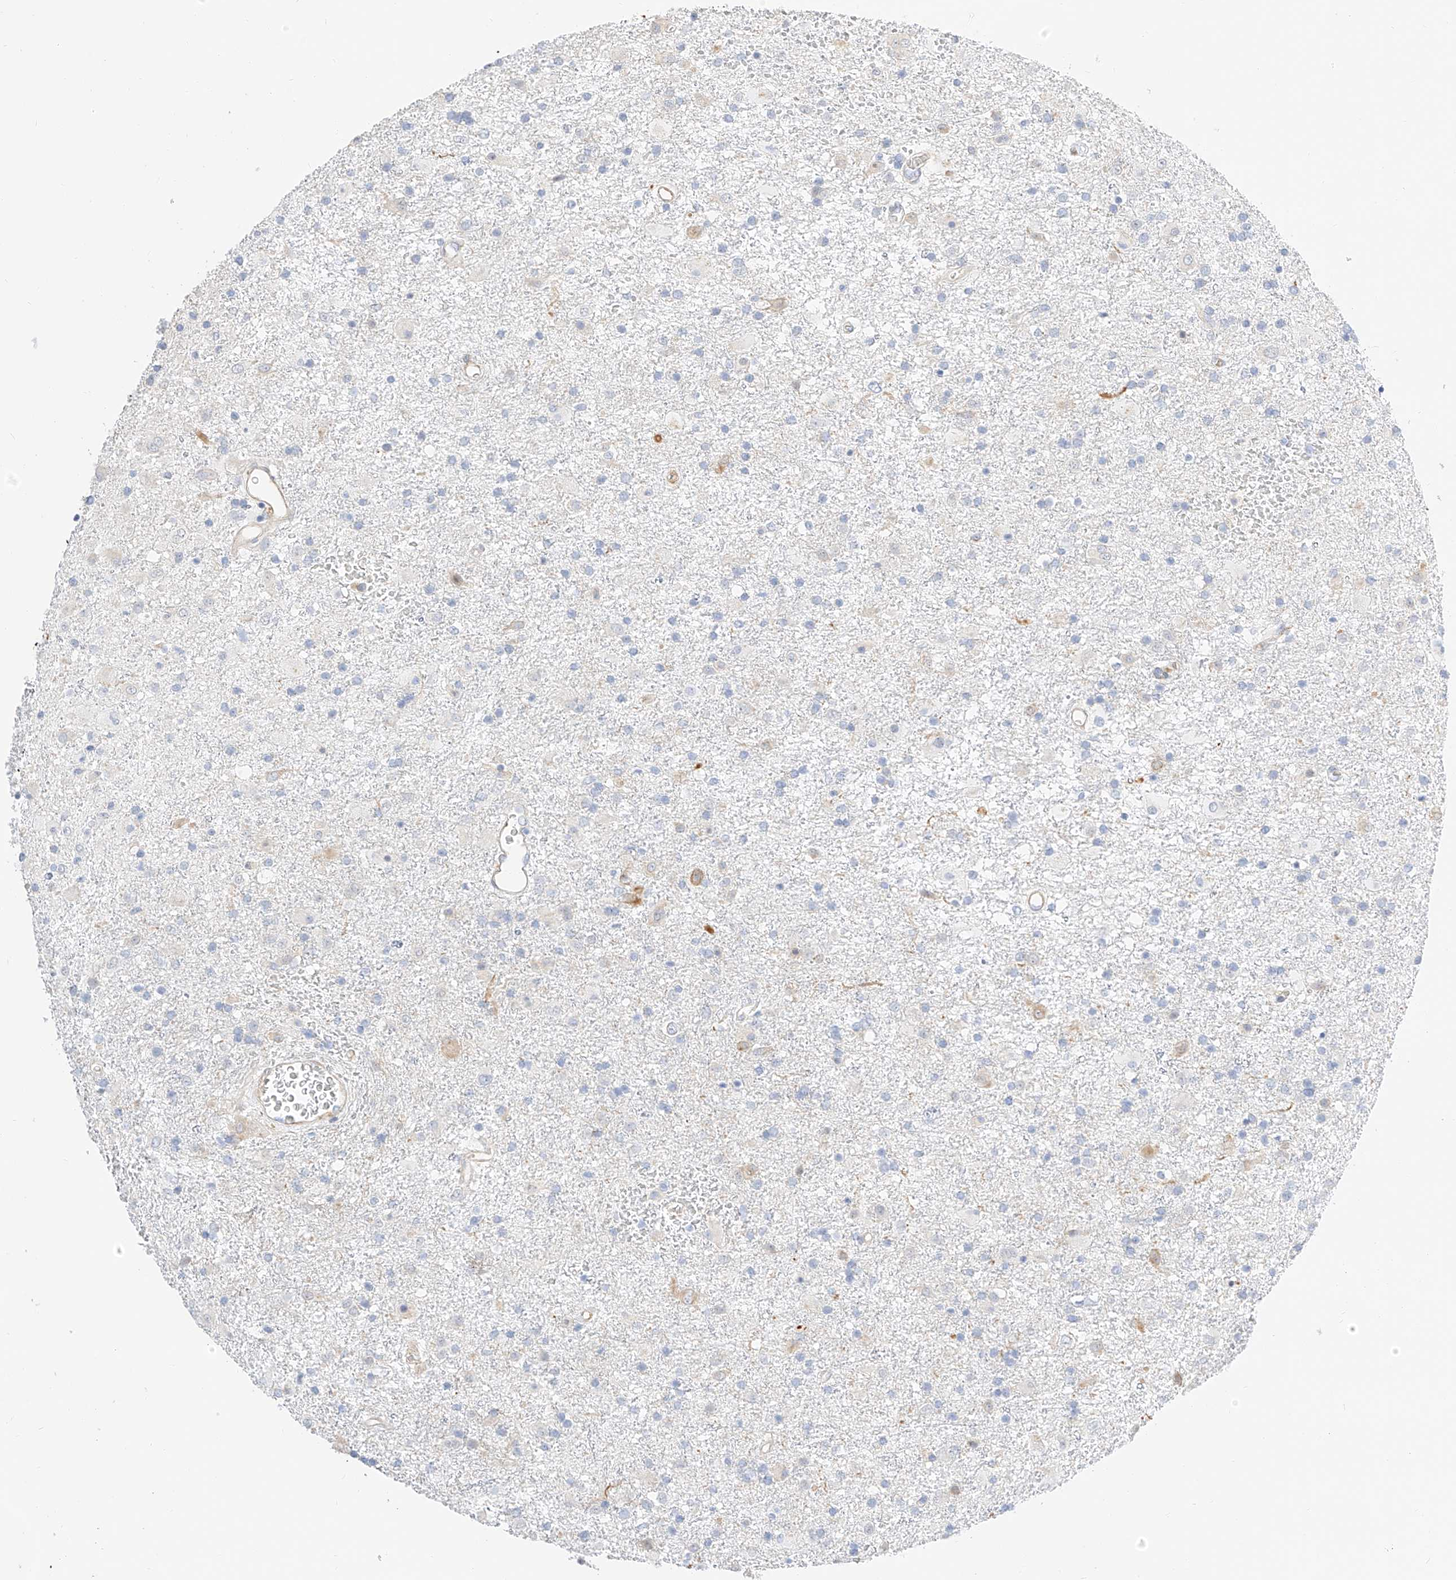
{"staining": {"intensity": "negative", "quantity": "none", "location": "none"}, "tissue": "glioma", "cell_type": "Tumor cells", "image_type": "cancer", "snomed": [{"axis": "morphology", "description": "Glioma, malignant, Low grade"}, {"axis": "topography", "description": "Brain"}], "caption": "Photomicrograph shows no significant protein staining in tumor cells of malignant glioma (low-grade).", "gene": "CDCP2", "patient": {"sex": "male", "age": 65}}